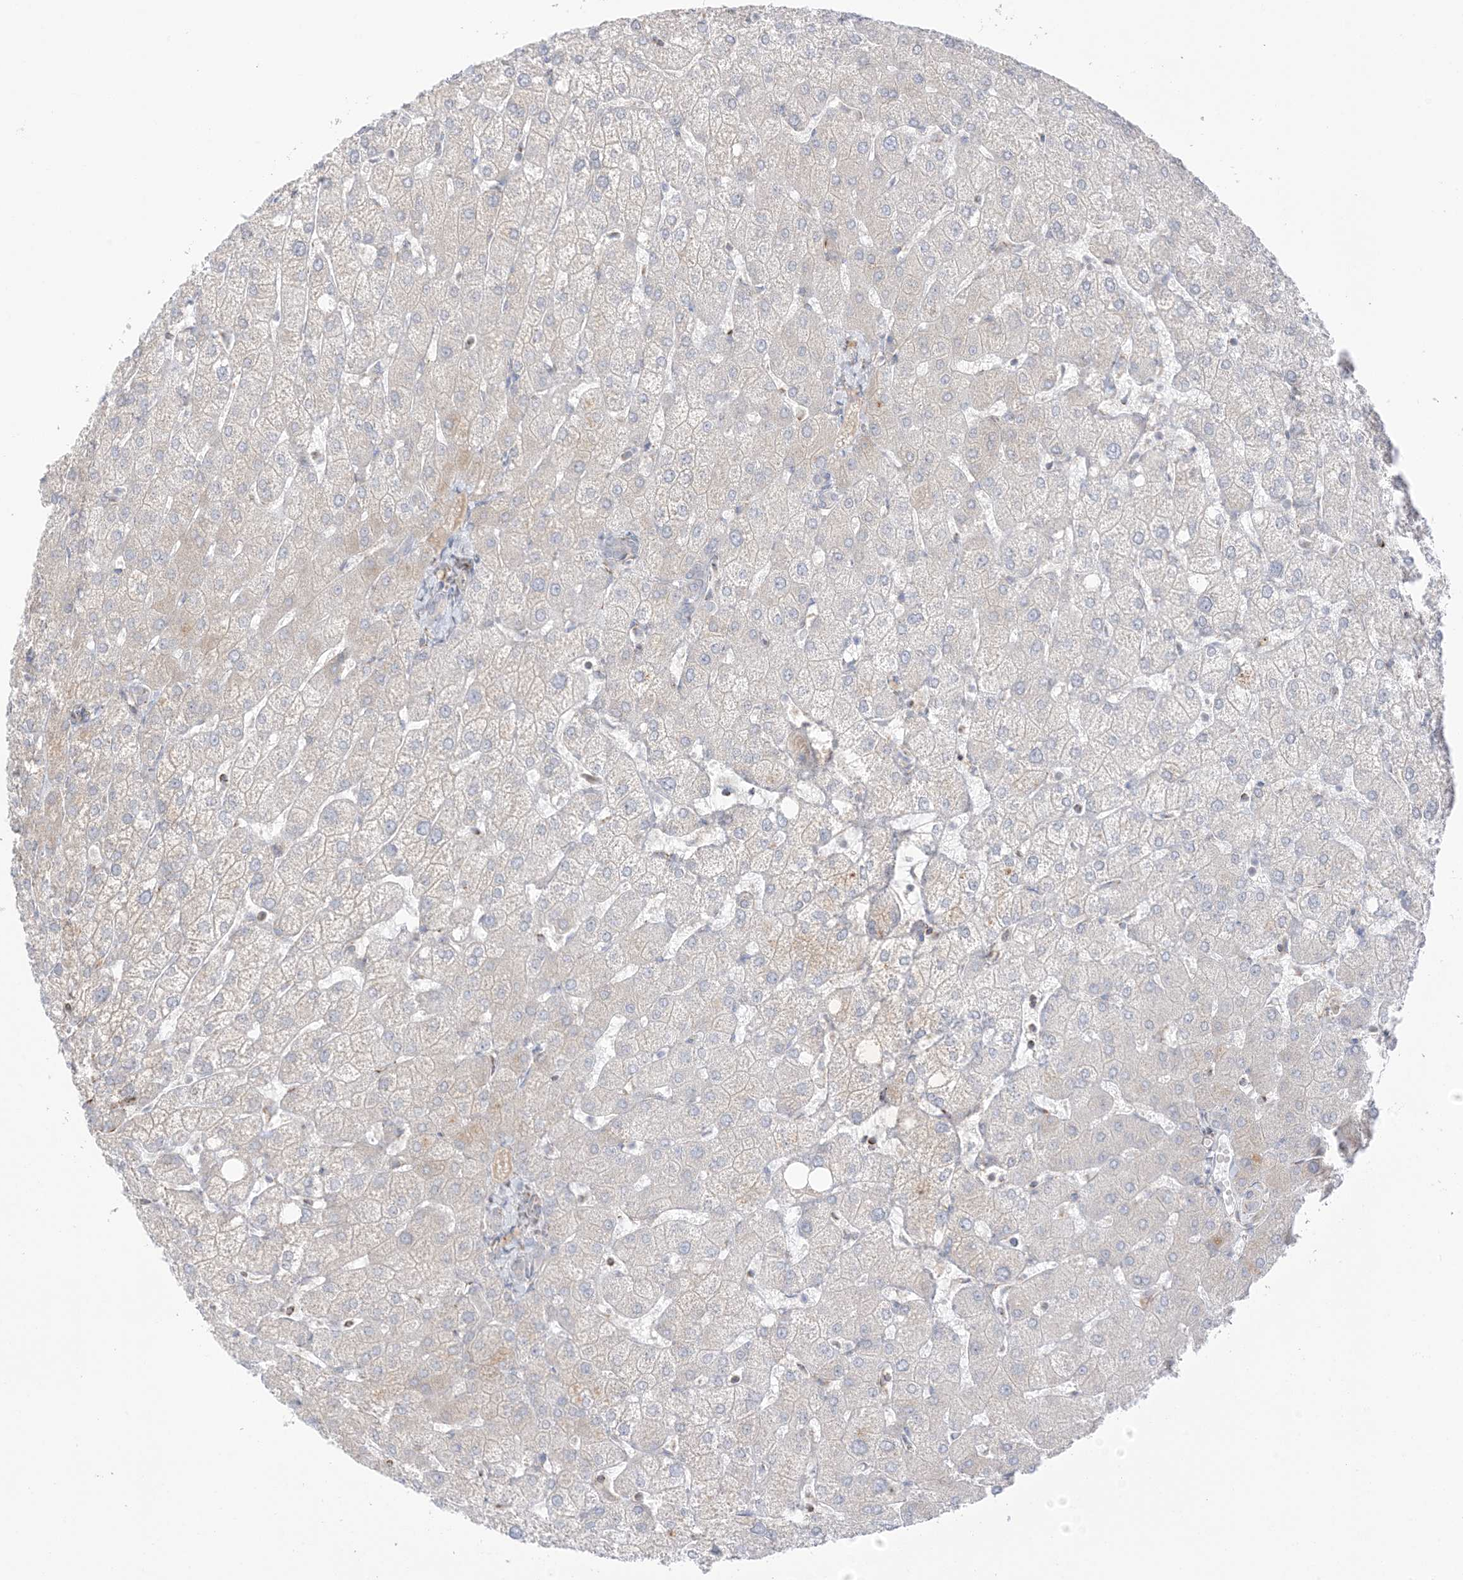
{"staining": {"intensity": "negative", "quantity": "none", "location": "none"}, "tissue": "liver", "cell_type": "Cholangiocytes", "image_type": "normal", "snomed": [{"axis": "morphology", "description": "Normal tissue, NOS"}, {"axis": "topography", "description": "Liver"}], "caption": "Liver stained for a protein using immunohistochemistry (IHC) demonstrates no expression cholangiocytes.", "gene": "SLC25A12", "patient": {"sex": "female", "age": 54}}